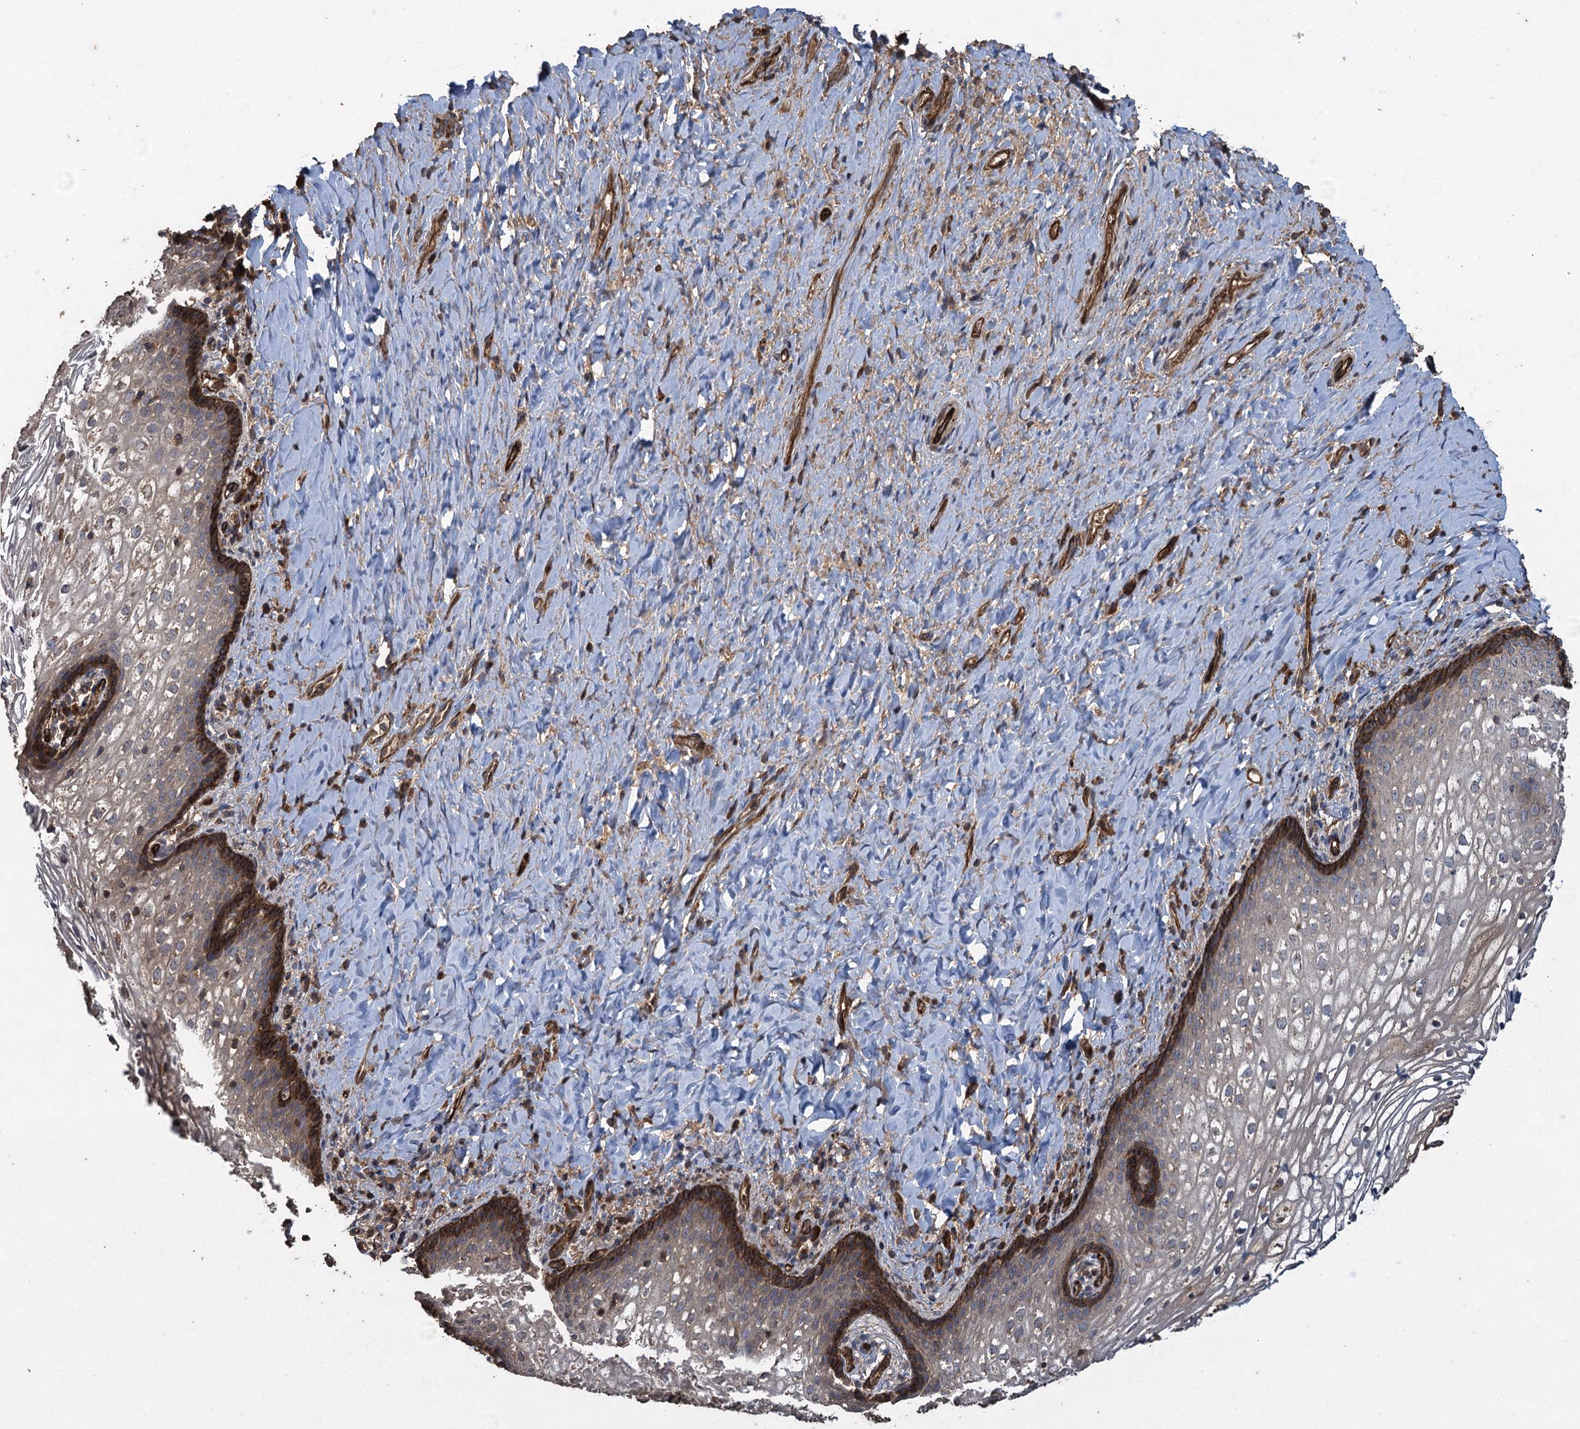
{"staining": {"intensity": "strong", "quantity": "<25%", "location": "cytoplasmic/membranous"}, "tissue": "vagina", "cell_type": "Squamous epithelial cells", "image_type": "normal", "snomed": [{"axis": "morphology", "description": "Normal tissue, NOS"}, {"axis": "topography", "description": "Vagina"}], "caption": "A micrograph of vagina stained for a protein exhibits strong cytoplasmic/membranous brown staining in squamous epithelial cells.", "gene": "TXNDC11", "patient": {"sex": "female", "age": 60}}